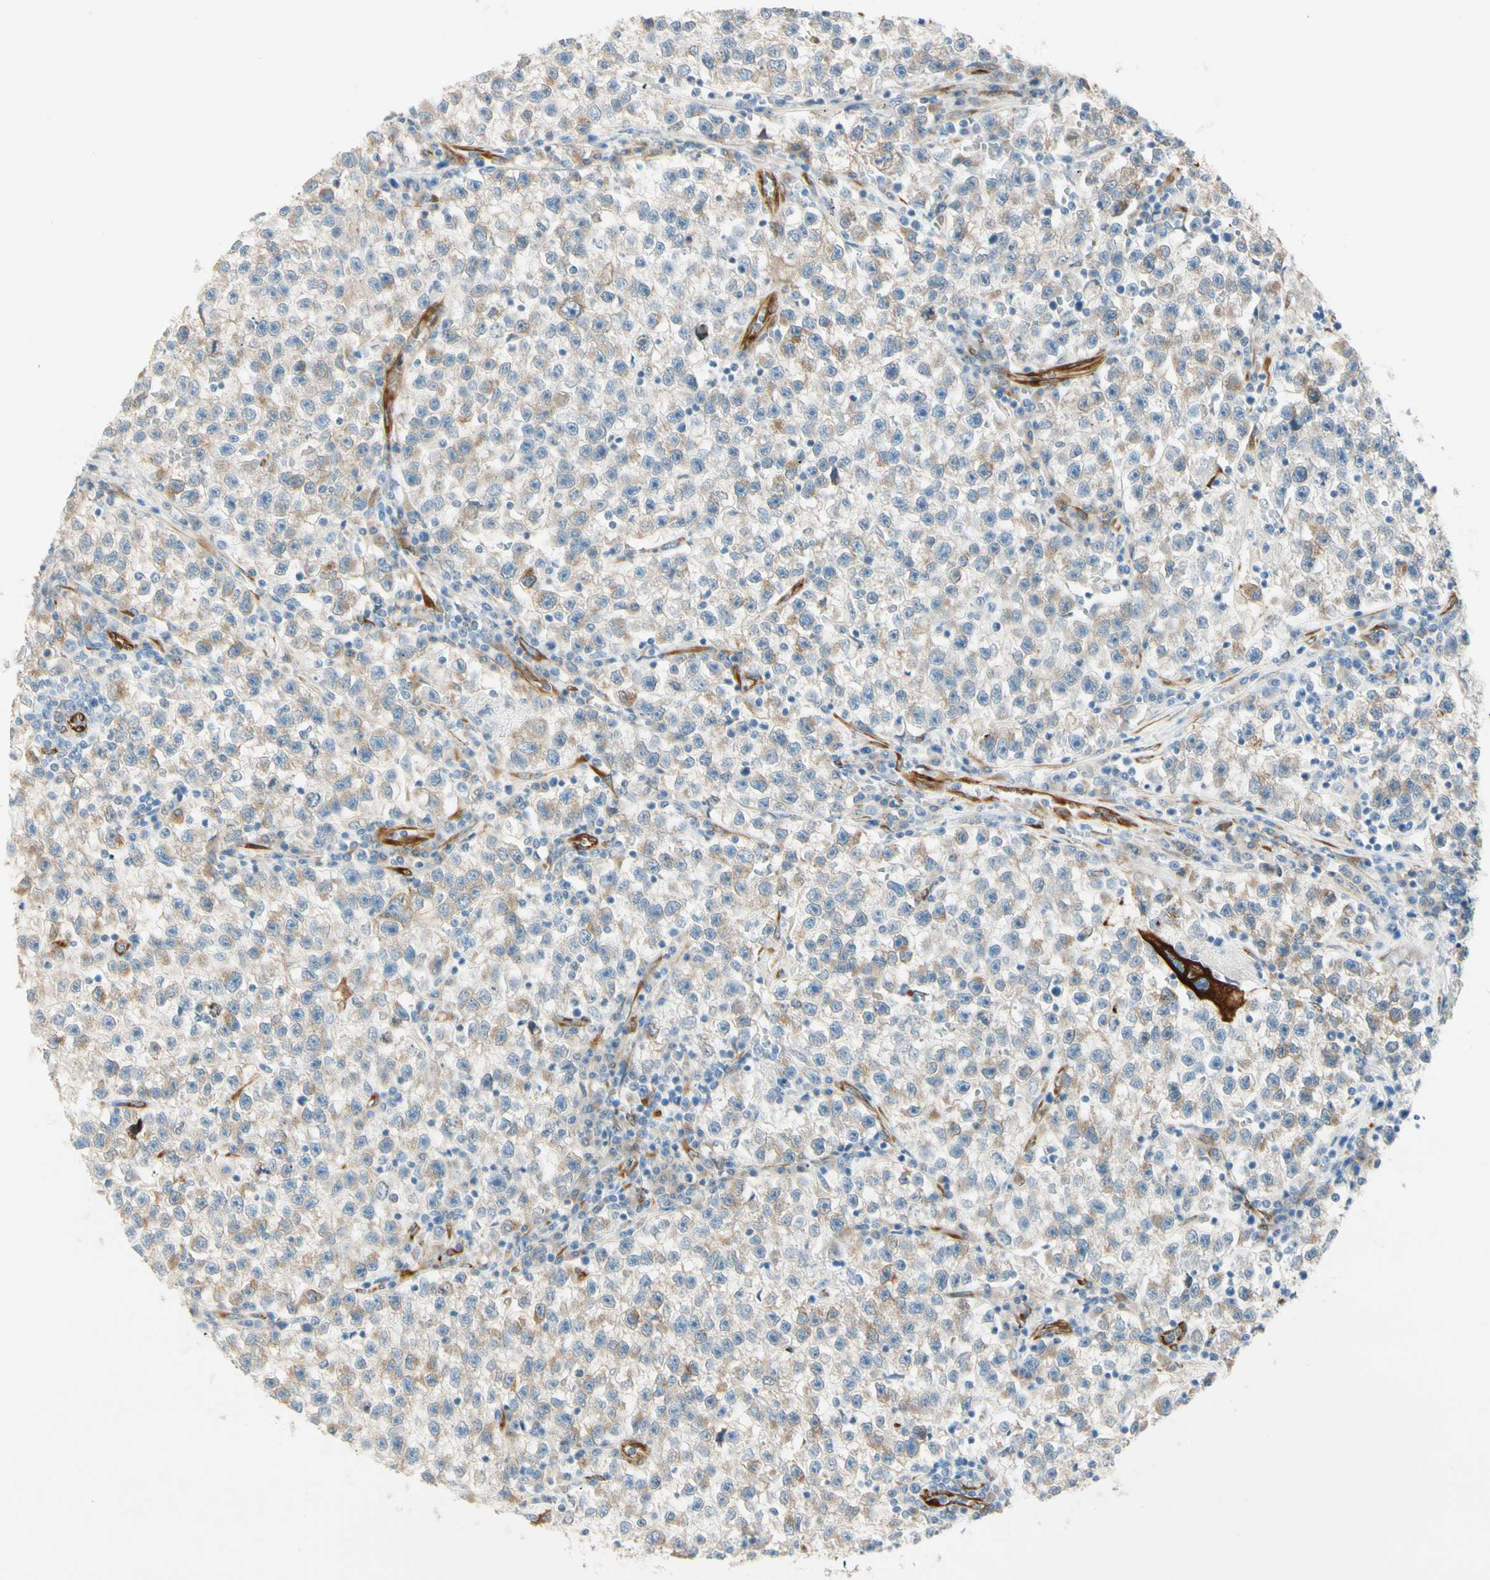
{"staining": {"intensity": "weak", "quantity": ">75%", "location": "cytoplasmic/membranous"}, "tissue": "testis cancer", "cell_type": "Tumor cells", "image_type": "cancer", "snomed": [{"axis": "morphology", "description": "Seminoma, NOS"}, {"axis": "topography", "description": "Testis"}], "caption": "Tumor cells display weak cytoplasmic/membranous positivity in about >75% of cells in seminoma (testis). Immunohistochemistry stains the protein of interest in brown and the nuclei are stained blue.", "gene": "FKBP7", "patient": {"sex": "male", "age": 22}}